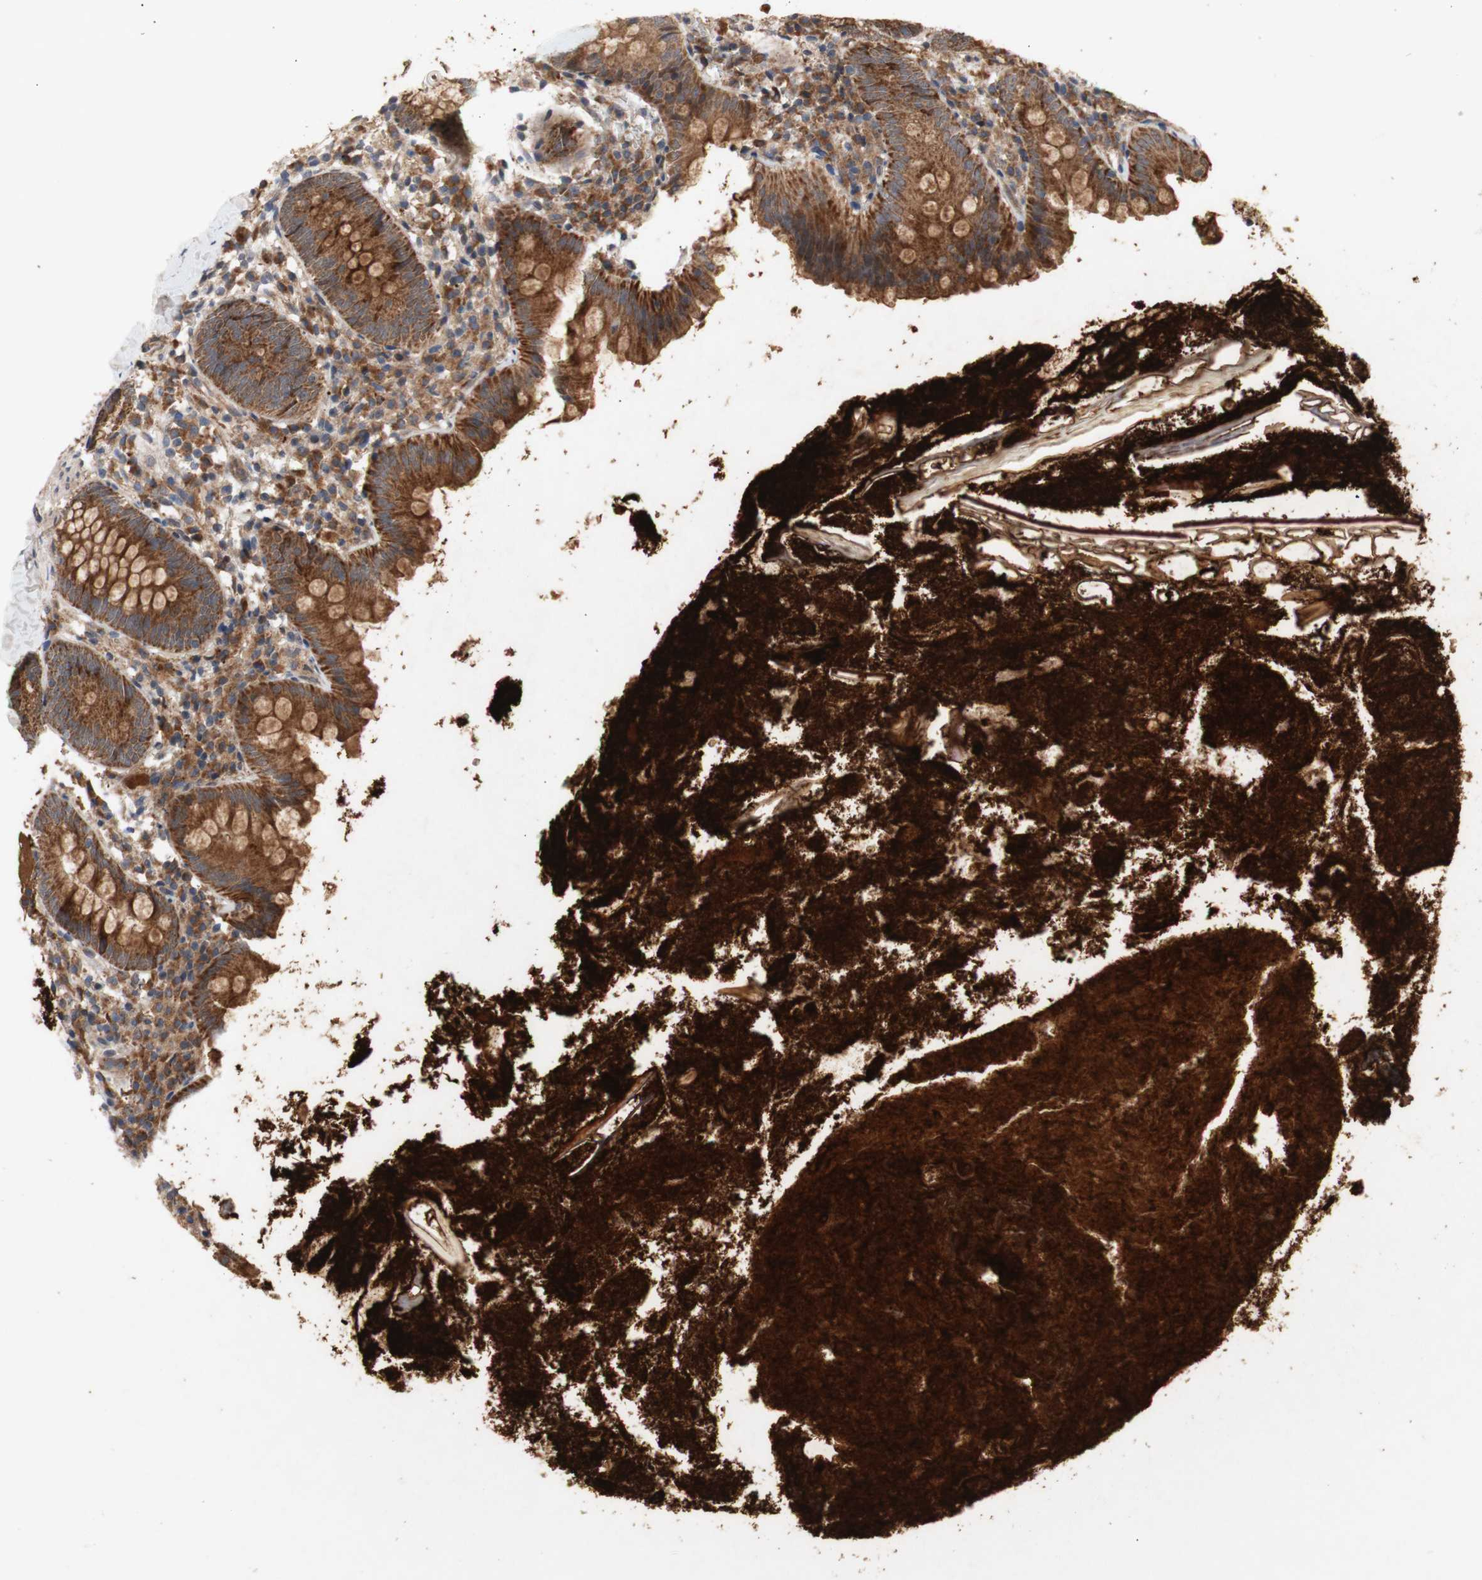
{"staining": {"intensity": "strong", "quantity": ">75%", "location": "cytoplasmic/membranous"}, "tissue": "appendix", "cell_type": "Glandular cells", "image_type": "normal", "snomed": [{"axis": "morphology", "description": "Normal tissue, NOS"}, {"axis": "topography", "description": "Appendix"}], "caption": "An image of appendix stained for a protein reveals strong cytoplasmic/membranous brown staining in glandular cells.", "gene": "PKN1", "patient": {"sex": "male", "age": 52}}